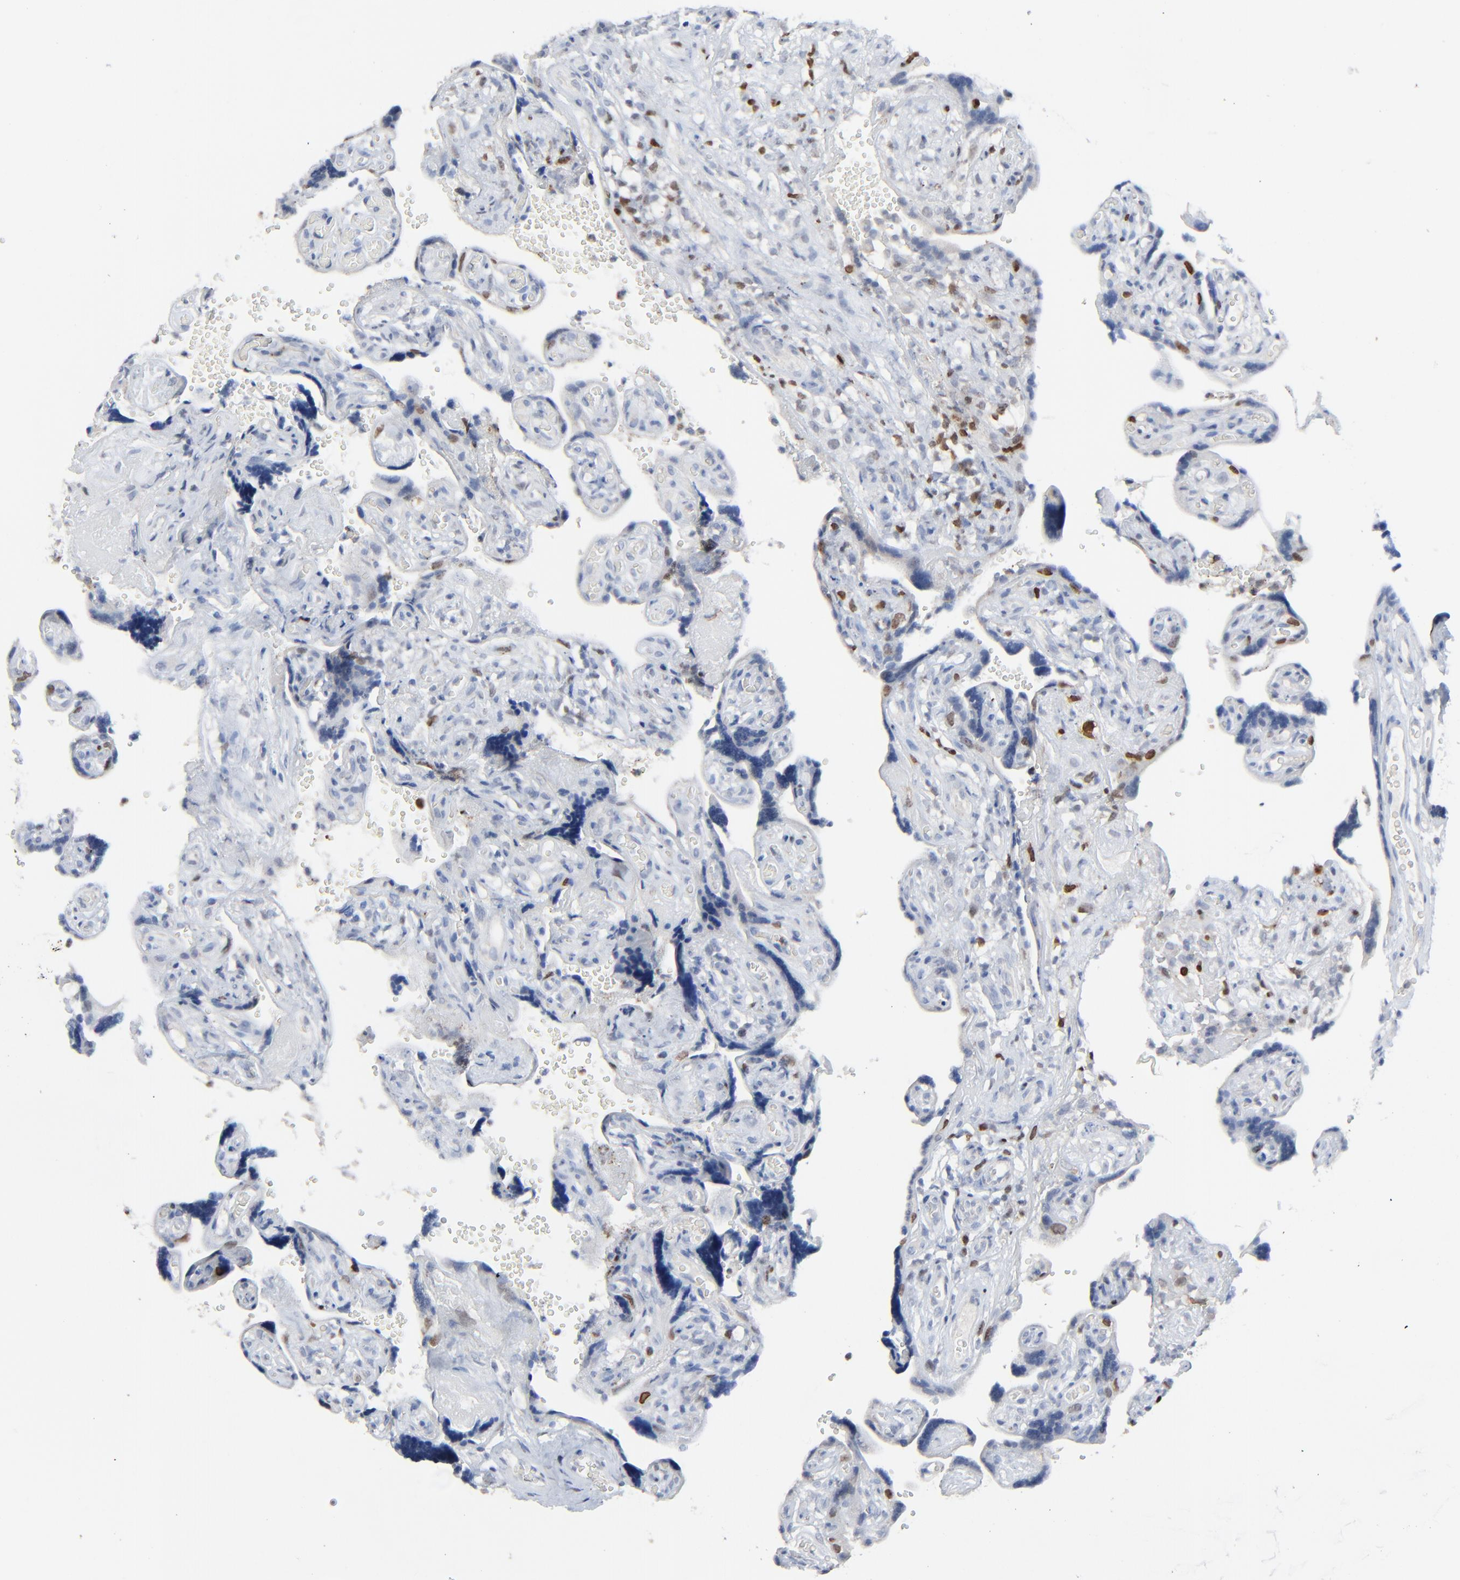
{"staining": {"intensity": "moderate", "quantity": "25%-75%", "location": "nuclear"}, "tissue": "placenta", "cell_type": "Trophoblastic cells", "image_type": "normal", "snomed": [{"axis": "morphology", "description": "Normal tissue, NOS"}, {"axis": "topography", "description": "Placenta"}], "caption": "An immunohistochemistry histopathology image of unremarkable tissue is shown. Protein staining in brown highlights moderate nuclear positivity in placenta within trophoblastic cells. The staining was performed using DAB, with brown indicating positive protein expression. Nuclei are stained blue with hematoxylin.", "gene": "BIRC3", "patient": {"sex": "female", "age": 30}}